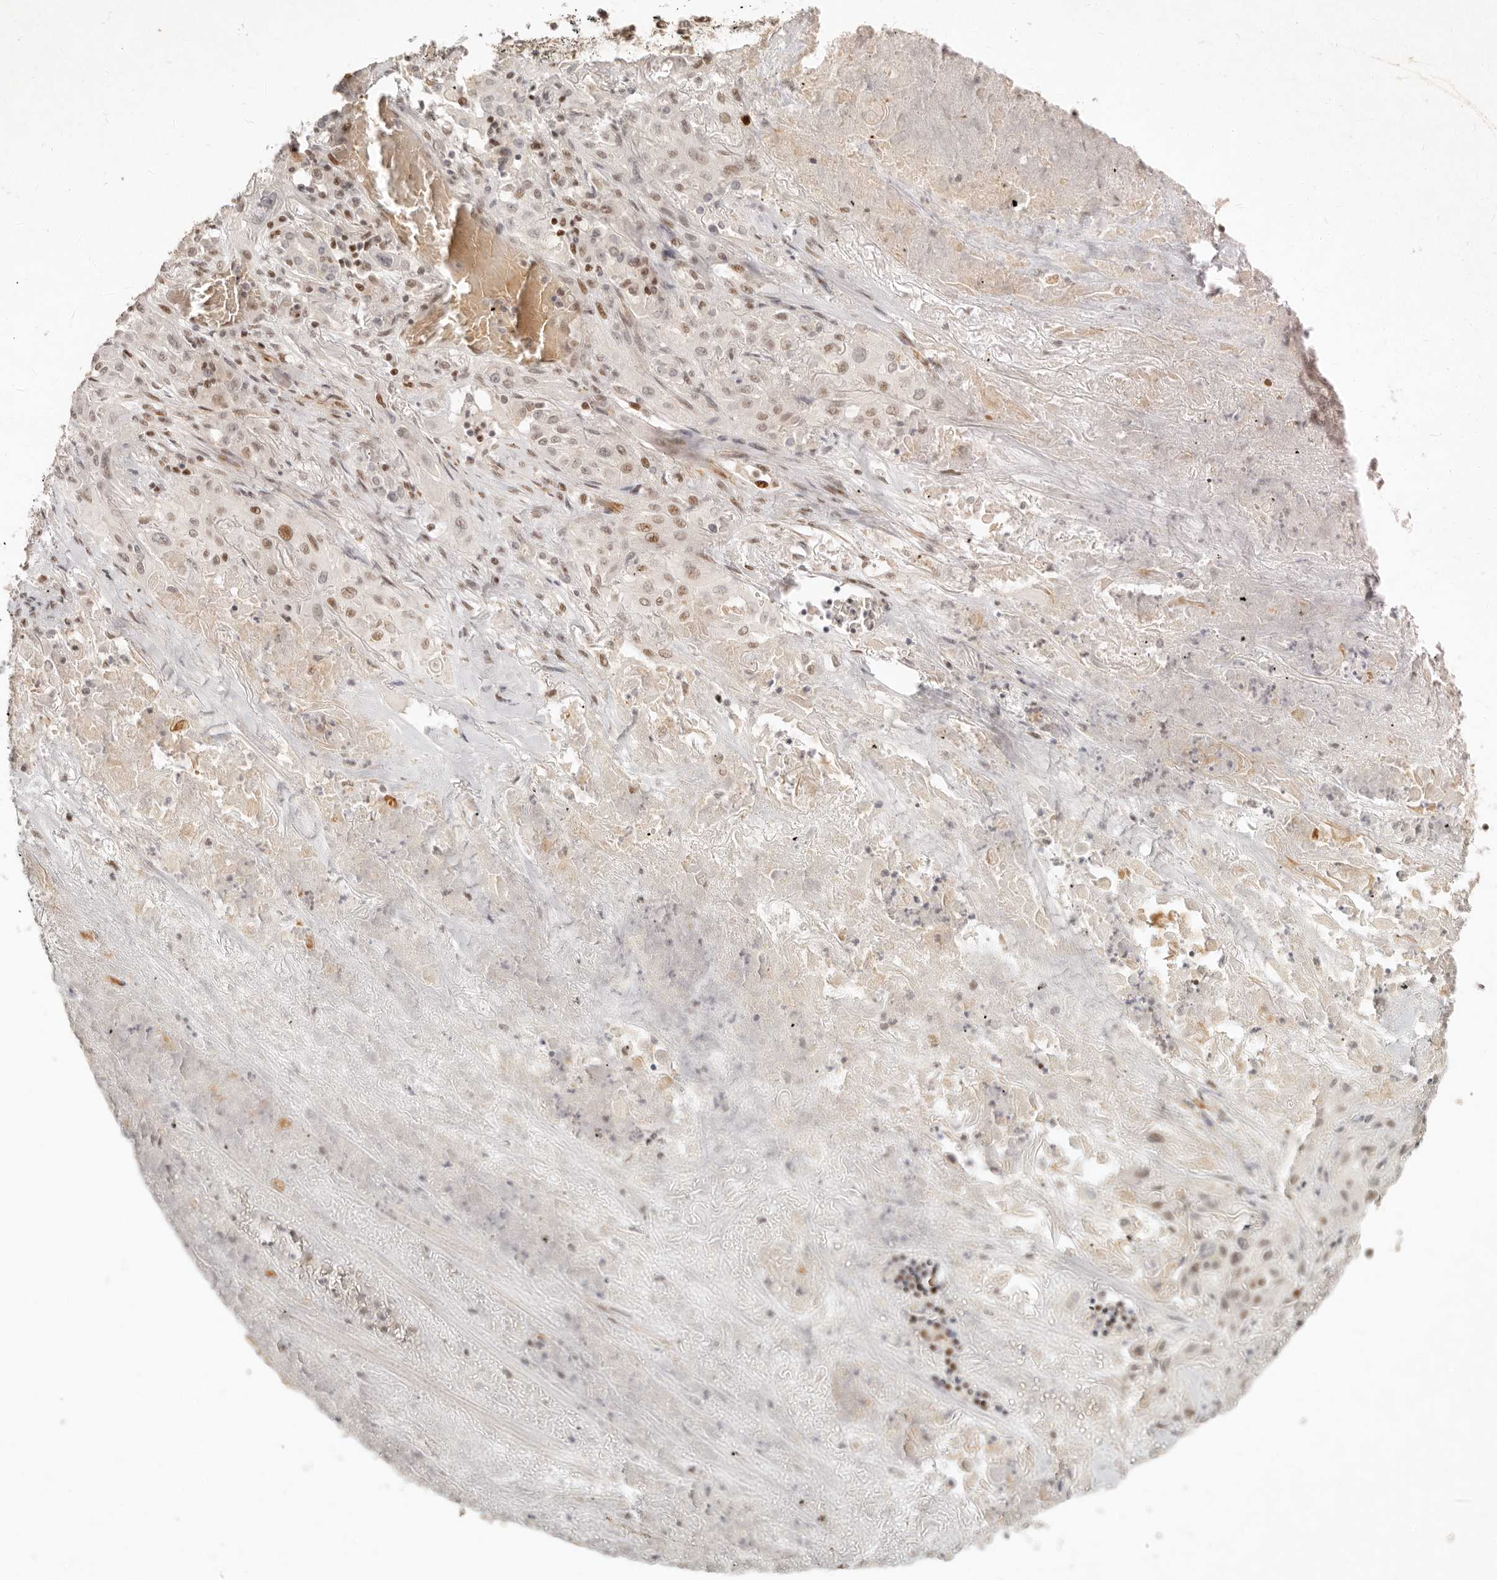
{"staining": {"intensity": "moderate", "quantity": "<25%", "location": "nuclear"}, "tissue": "lung cancer", "cell_type": "Tumor cells", "image_type": "cancer", "snomed": [{"axis": "morphology", "description": "Squamous cell carcinoma, NOS"}, {"axis": "topography", "description": "Lung"}], "caption": "Immunohistochemistry of squamous cell carcinoma (lung) reveals low levels of moderate nuclear positivity in approximately <25% of tumor cells.", "gene": "GABPA", "patient": {"sex": "female", "age": 47}}